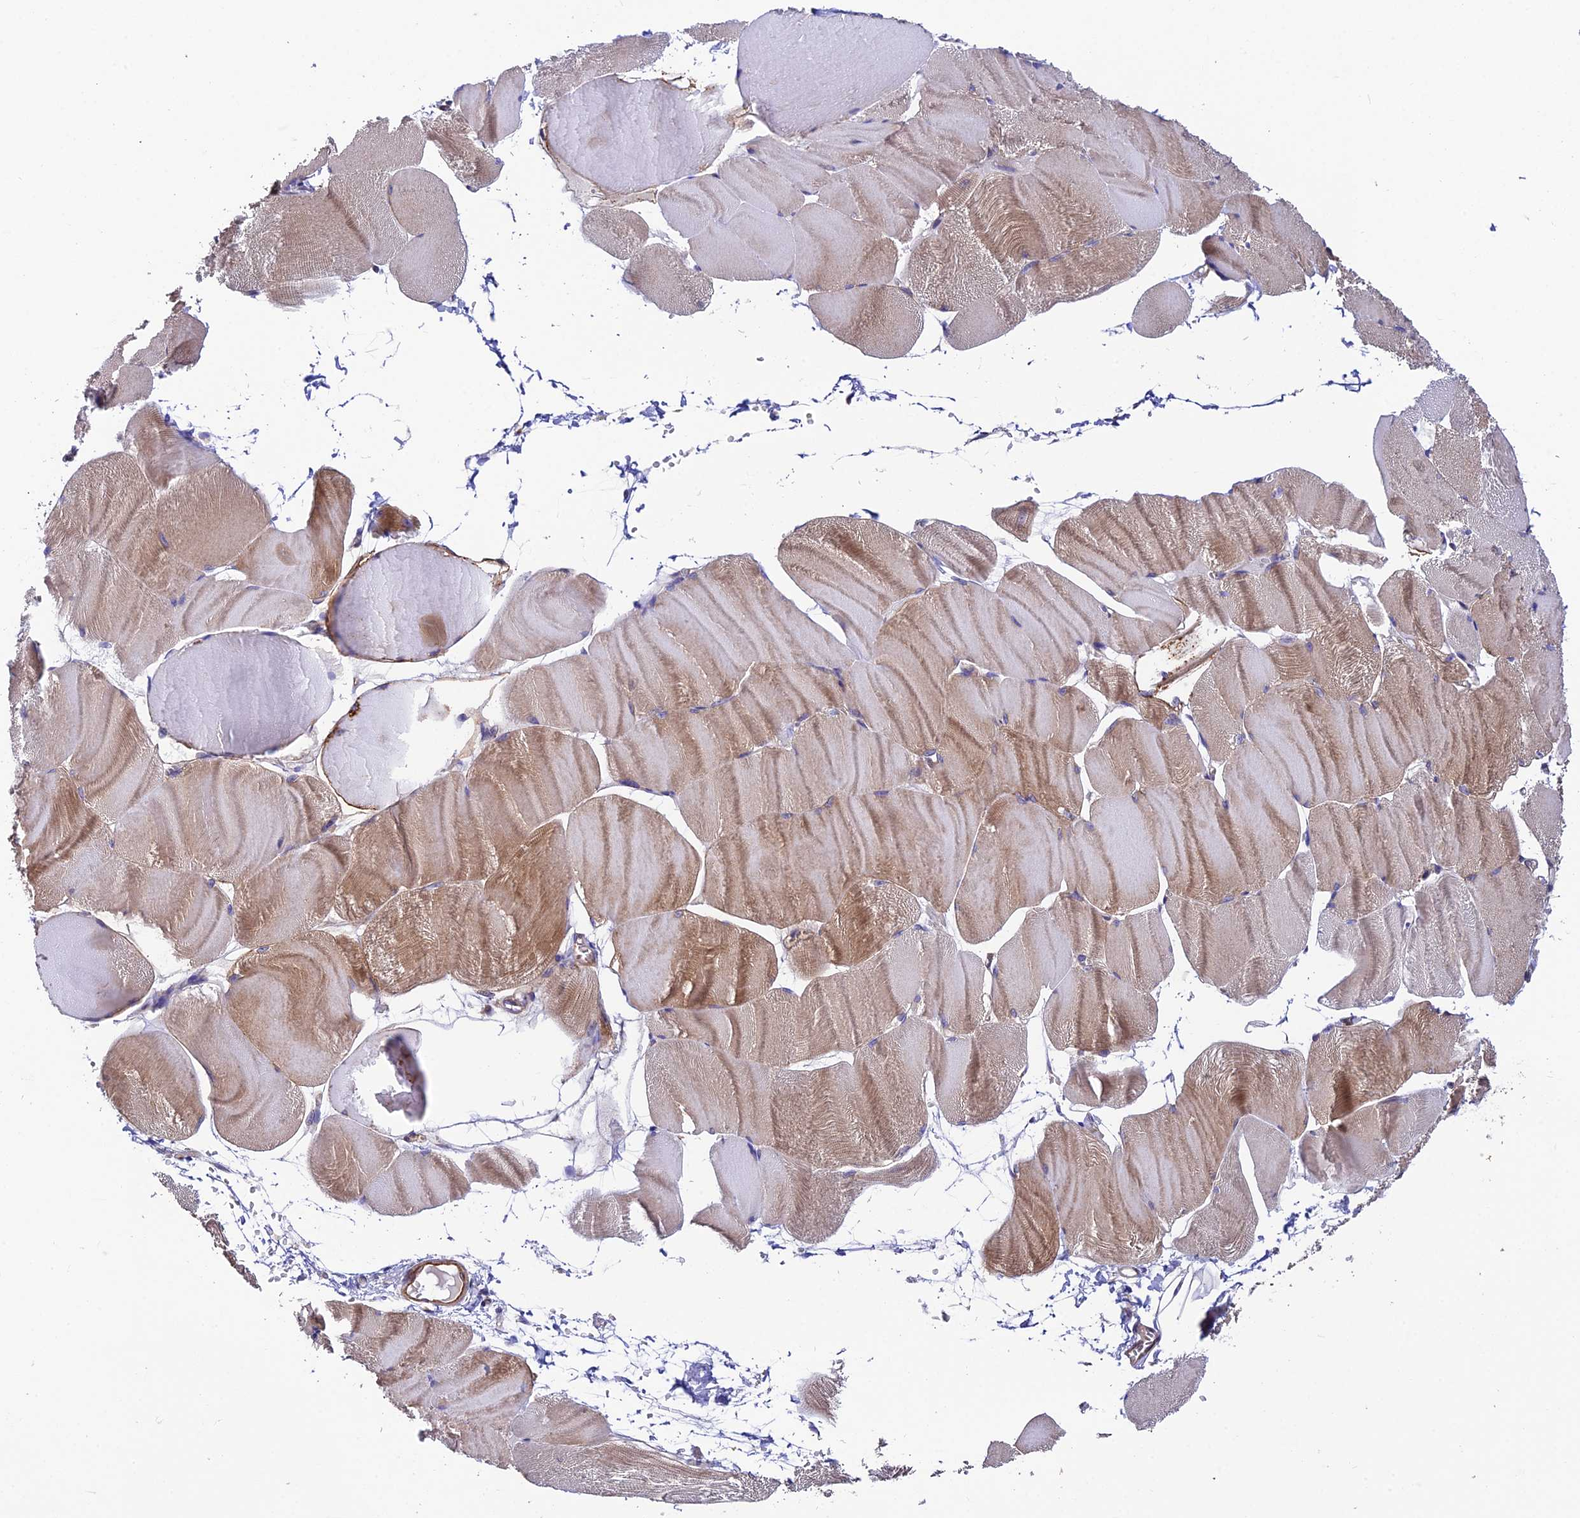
{"staining": {"intensity": "moderate", "quantity": "25%-75%", "location": "cytoplasmic/membranous"}, "tissue": "skeletal muscle", "cell_type": "Myocytes", "image_type": "normal", "snomed": [{"axis": "morphology", "description": "Normal tissue, NOS"}, {"axis": "morphology", "description": "Basal cell carcinoma"}, {"axis": "topography", "description": "Skeletal muscle"}], "caption": "About 25%-75% of myocytes in normal skeletal muscle exhibit moderate cytoplasmic/membranous protein positivity as visualized by brown immunohistochemical staining.", "gene": "QRFP", "patient": {"sex": "female", "age": 64}}